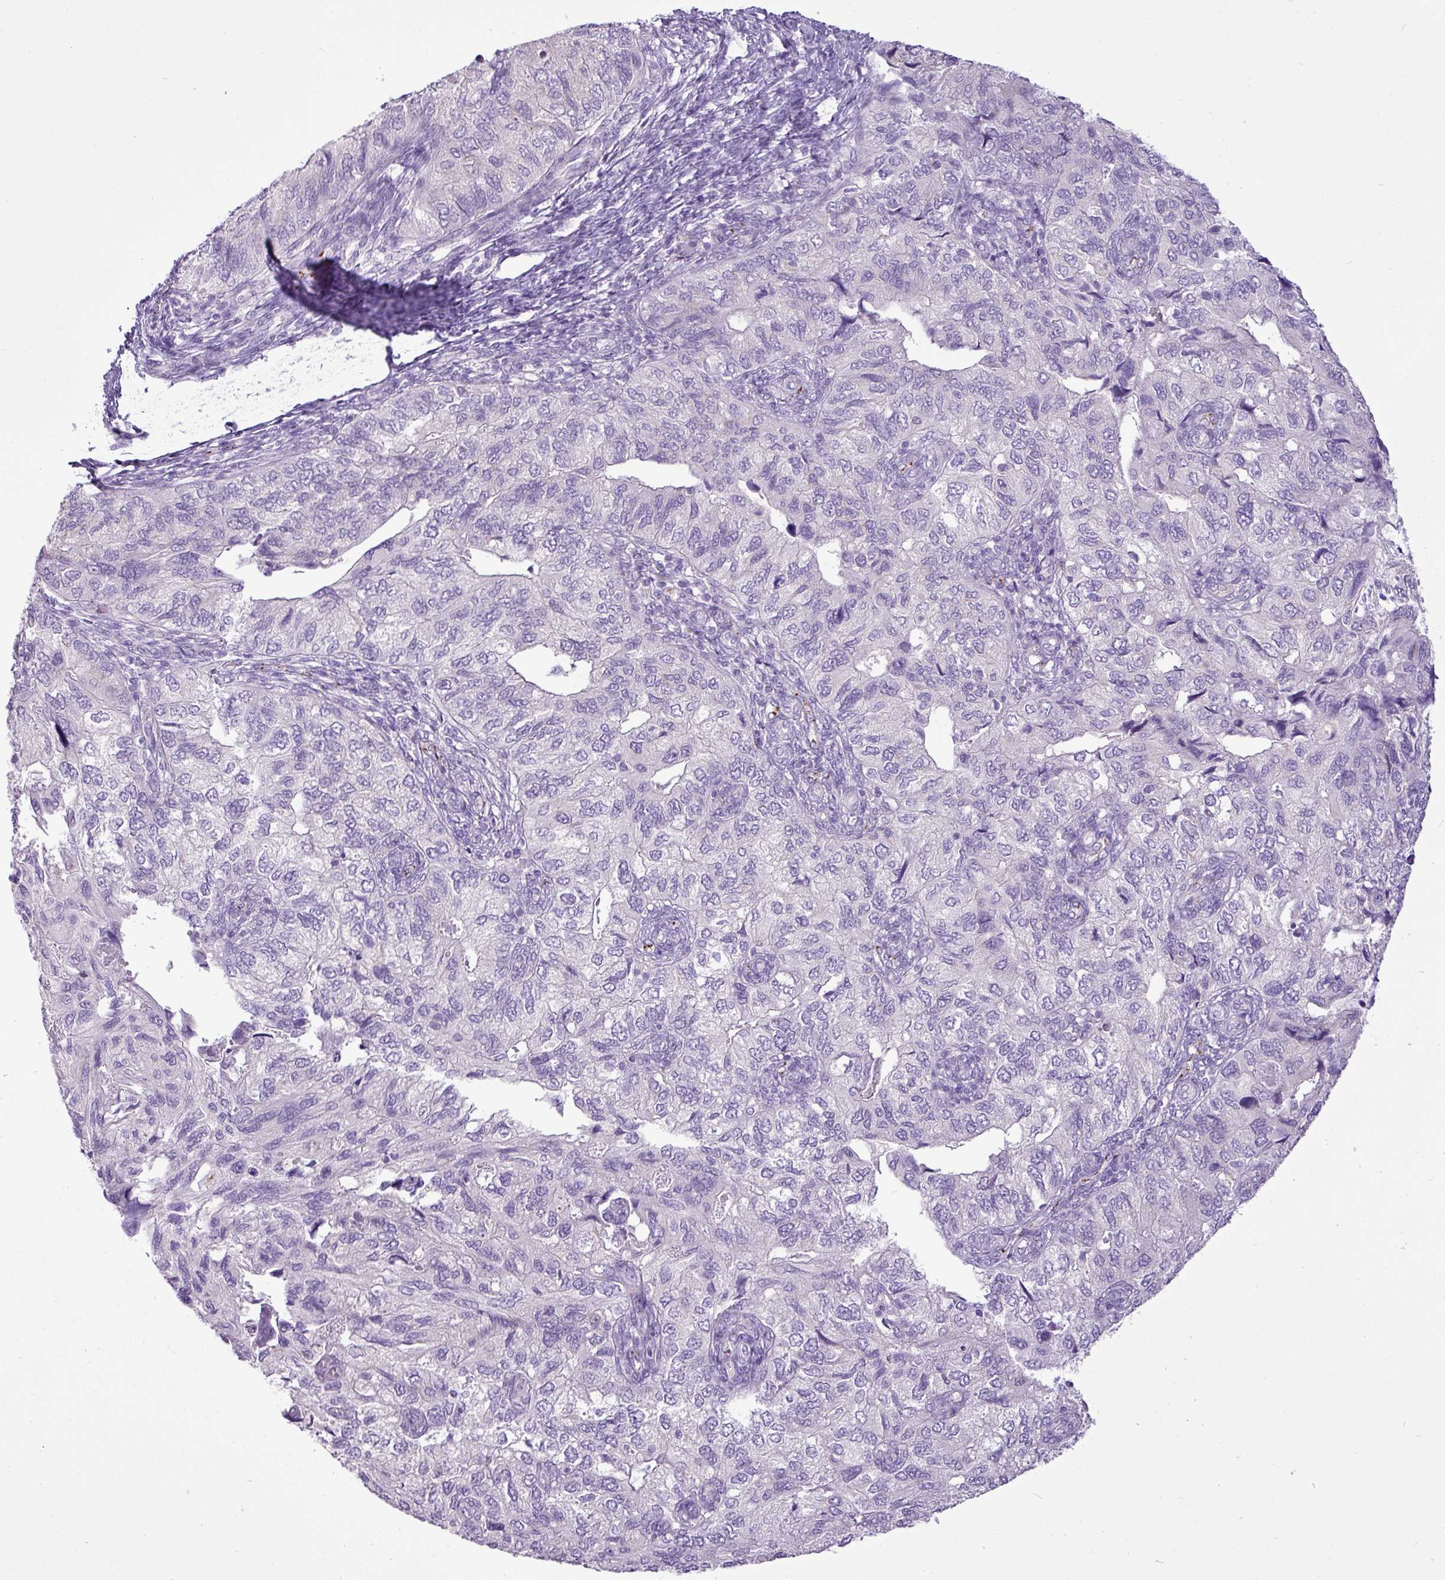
{"staining": {"intensity": "negative", "quantity": "none", "location": "none"}, "tissue": "endometrial cancer", "cell_type": "Tumor cells", "image_type": "cancer", "snomed": [{"axis": "morphology", "description": "Carcinoma, NOS"}, {"axis": "topography", "description": "Uterus"}], "caption": "This is an immunohistochemistry image of human carcinoma (endometrial). There is no staining in tumor cells.", "gene": "FAM43A", "patient": {"sex": "female", "age": 76}}